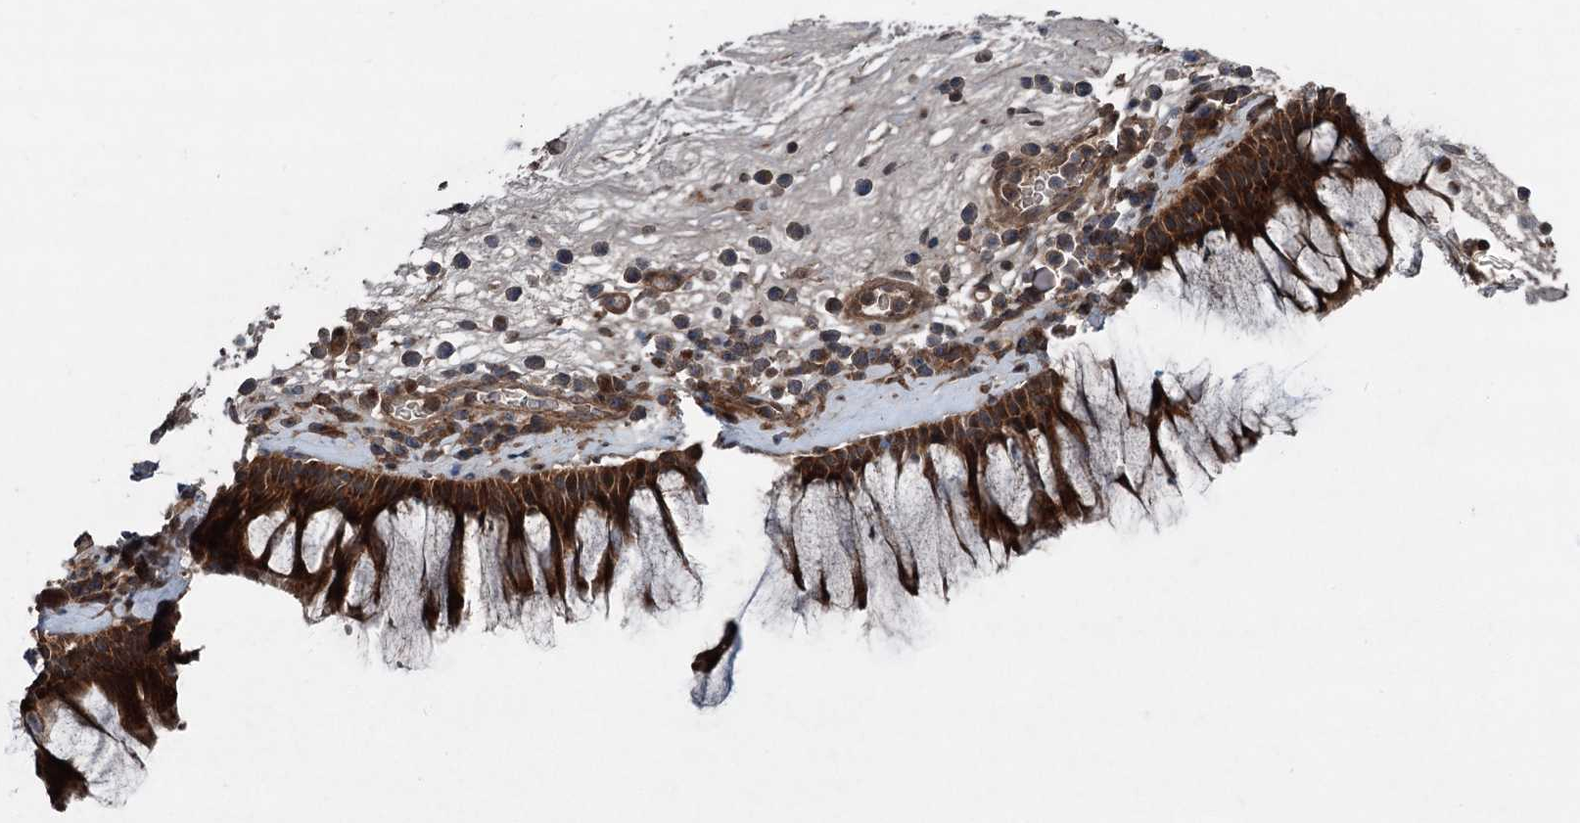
{"staining": {"intensity": "strong", "quantity": ">75%", "location": "cytoplasmic/membranous"}, "tissue": "nasopharynx", "cell_type": "Respiratory epithelial cells", "image_type": "normal", "snomed": [{"axis": "morphology", "description": "Normal tissue, NOS"}, {"axis": "morphology", "description": "Inflammation, NOS"}, {"axis": "topography", "description": "Nasopharynx"}], "caption": "This is an image of immunohistochemistry staining of normal nasopharynx, which shows strong positivity in the cytoplasmic/membranous of respiratory epithelial cells.", "gene": "ALAS1", "patient": {"sex": "male", "age": 70}}